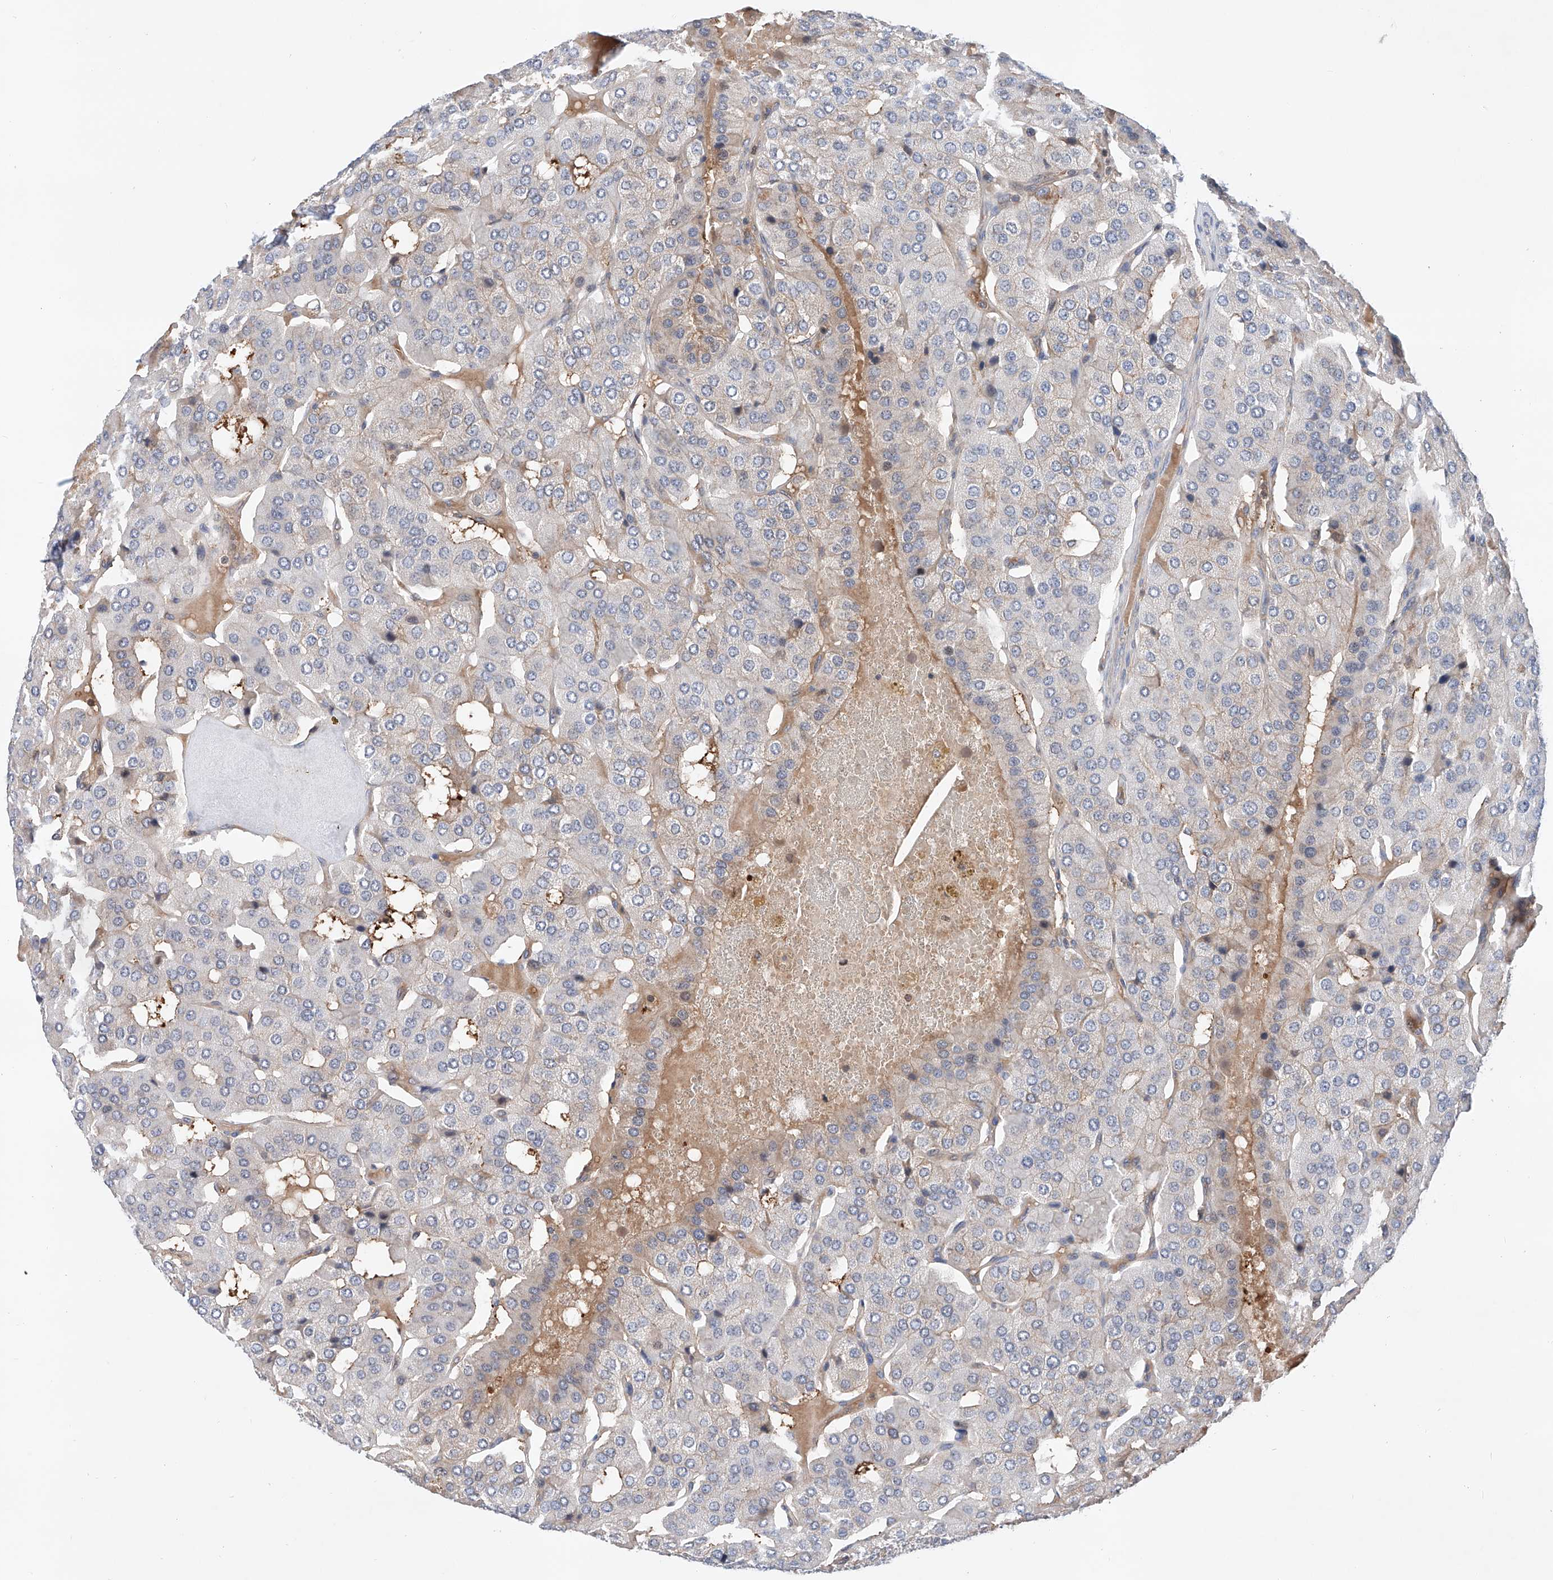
{"staining": {"intensity": "negative", "quantity": "none", "location": "none"}, "tissue": "parathyroid gland", "cell_type": "Glandular cells", "image_type": "normal", "snomed": [{"axis": "morphology", "description": "Normal tissue, NOS"}, {"axis": "morphology", "description": "Adenoma, NOS"}, {"axis": "topography", "description": "Parathyroid gland"}], "caption": "This is an IHC photomicrograph of benign human parathyroid gland. There is no positivity in glandular cells.", "gene": "SNRNP200", "patient": {"sex": "female", "age": 86}}